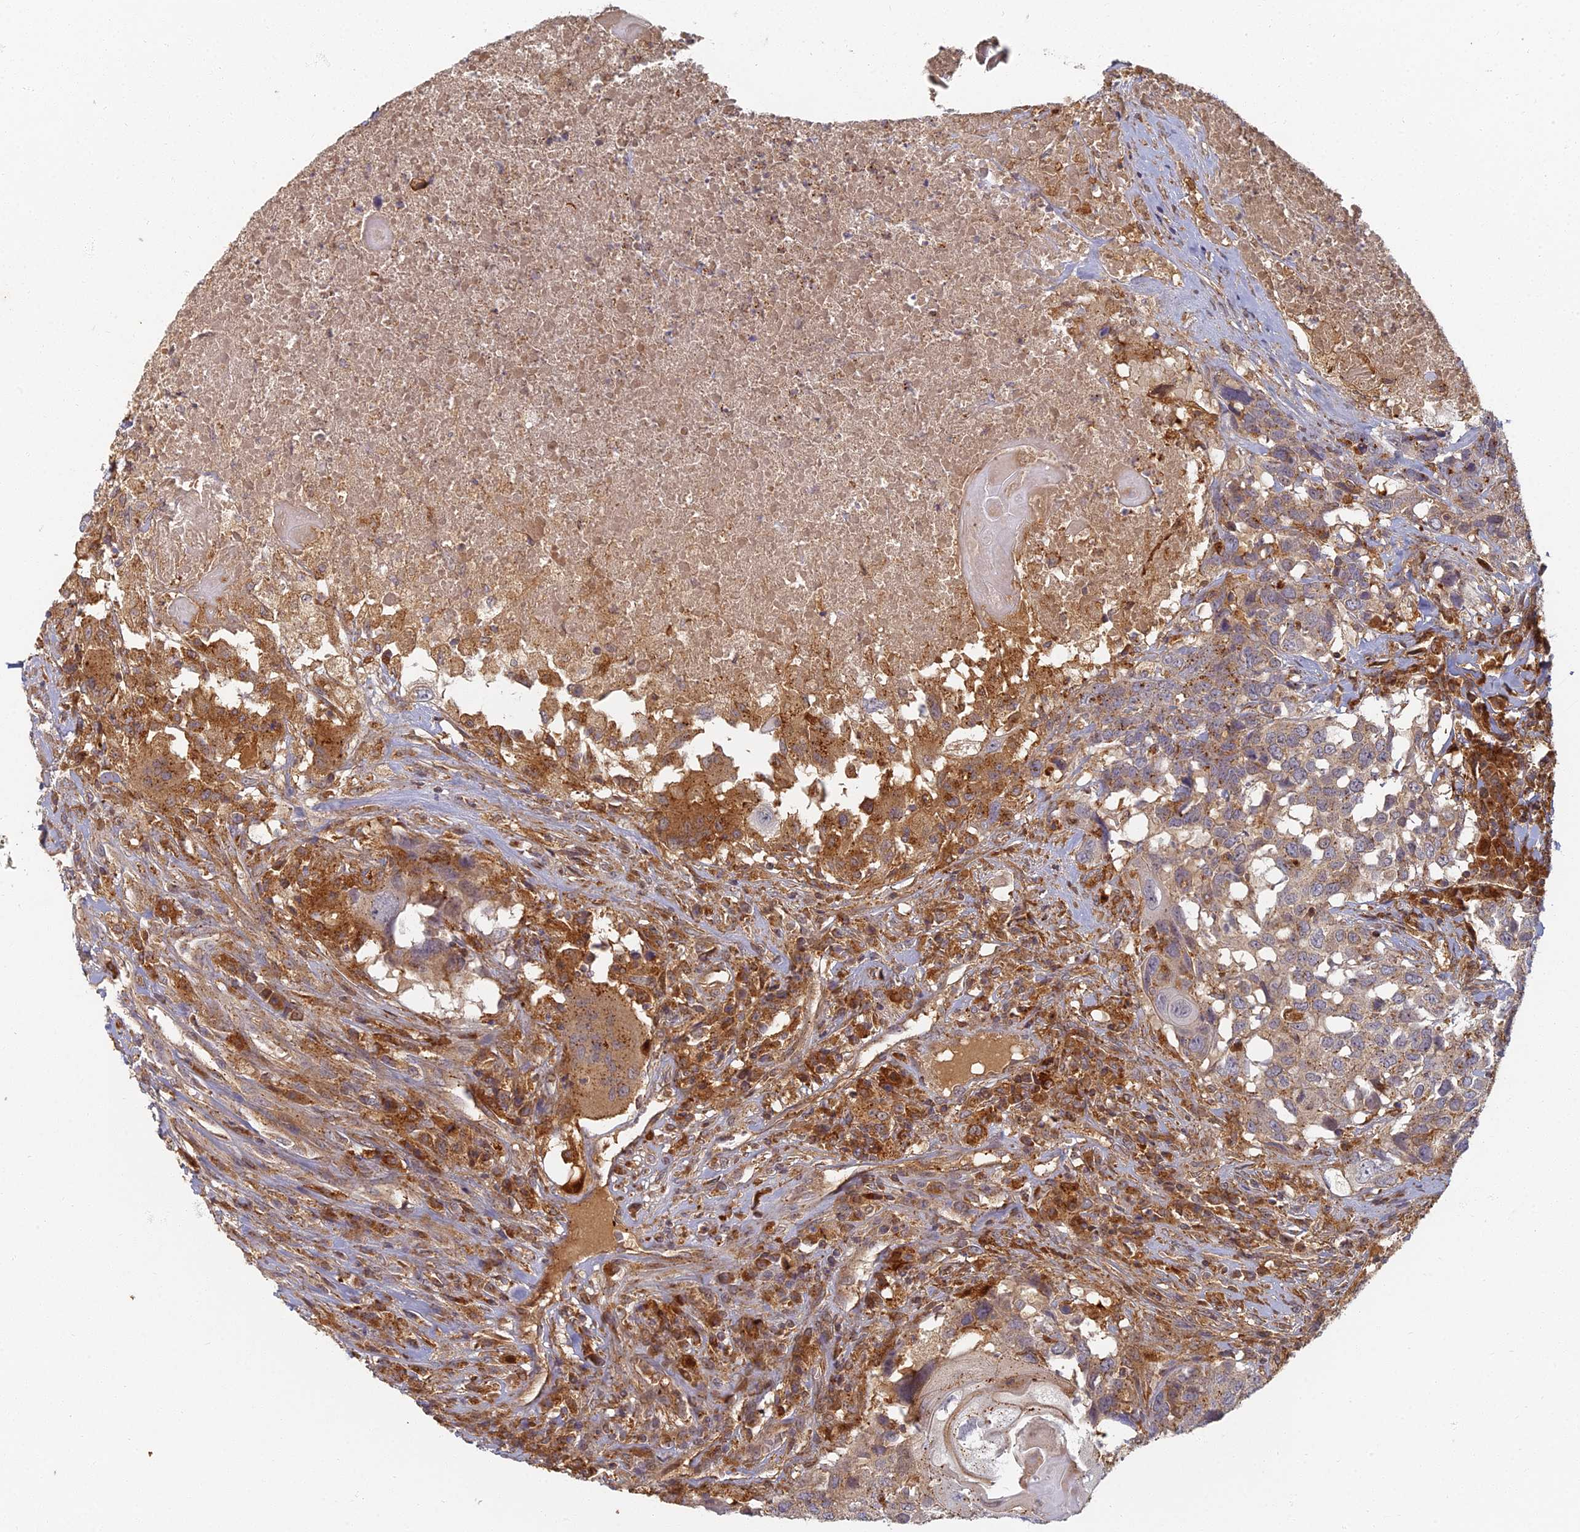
{"staining": {"intensity": "weak", "quantity": "<25%", "location": "cytoplasmic/membranous"}, "tissue": "head and neck cancer", "cell_type": "Tumor cells", "image_type": "cancer", "snomed": [{"axis": "morphology", "description": "Squamous cell carcinoma, NOS"}, {"axis": "topography", "description": "Head-Neck"}], "caption": "An IHC micrograph of squamous cell carcinoma (head and neck) is shown. There is no staining in tumor cells of squamous cell carcinoma (head and neck).", "gene": "INO80D", "patient": {"sex": "male", "age": 66}}